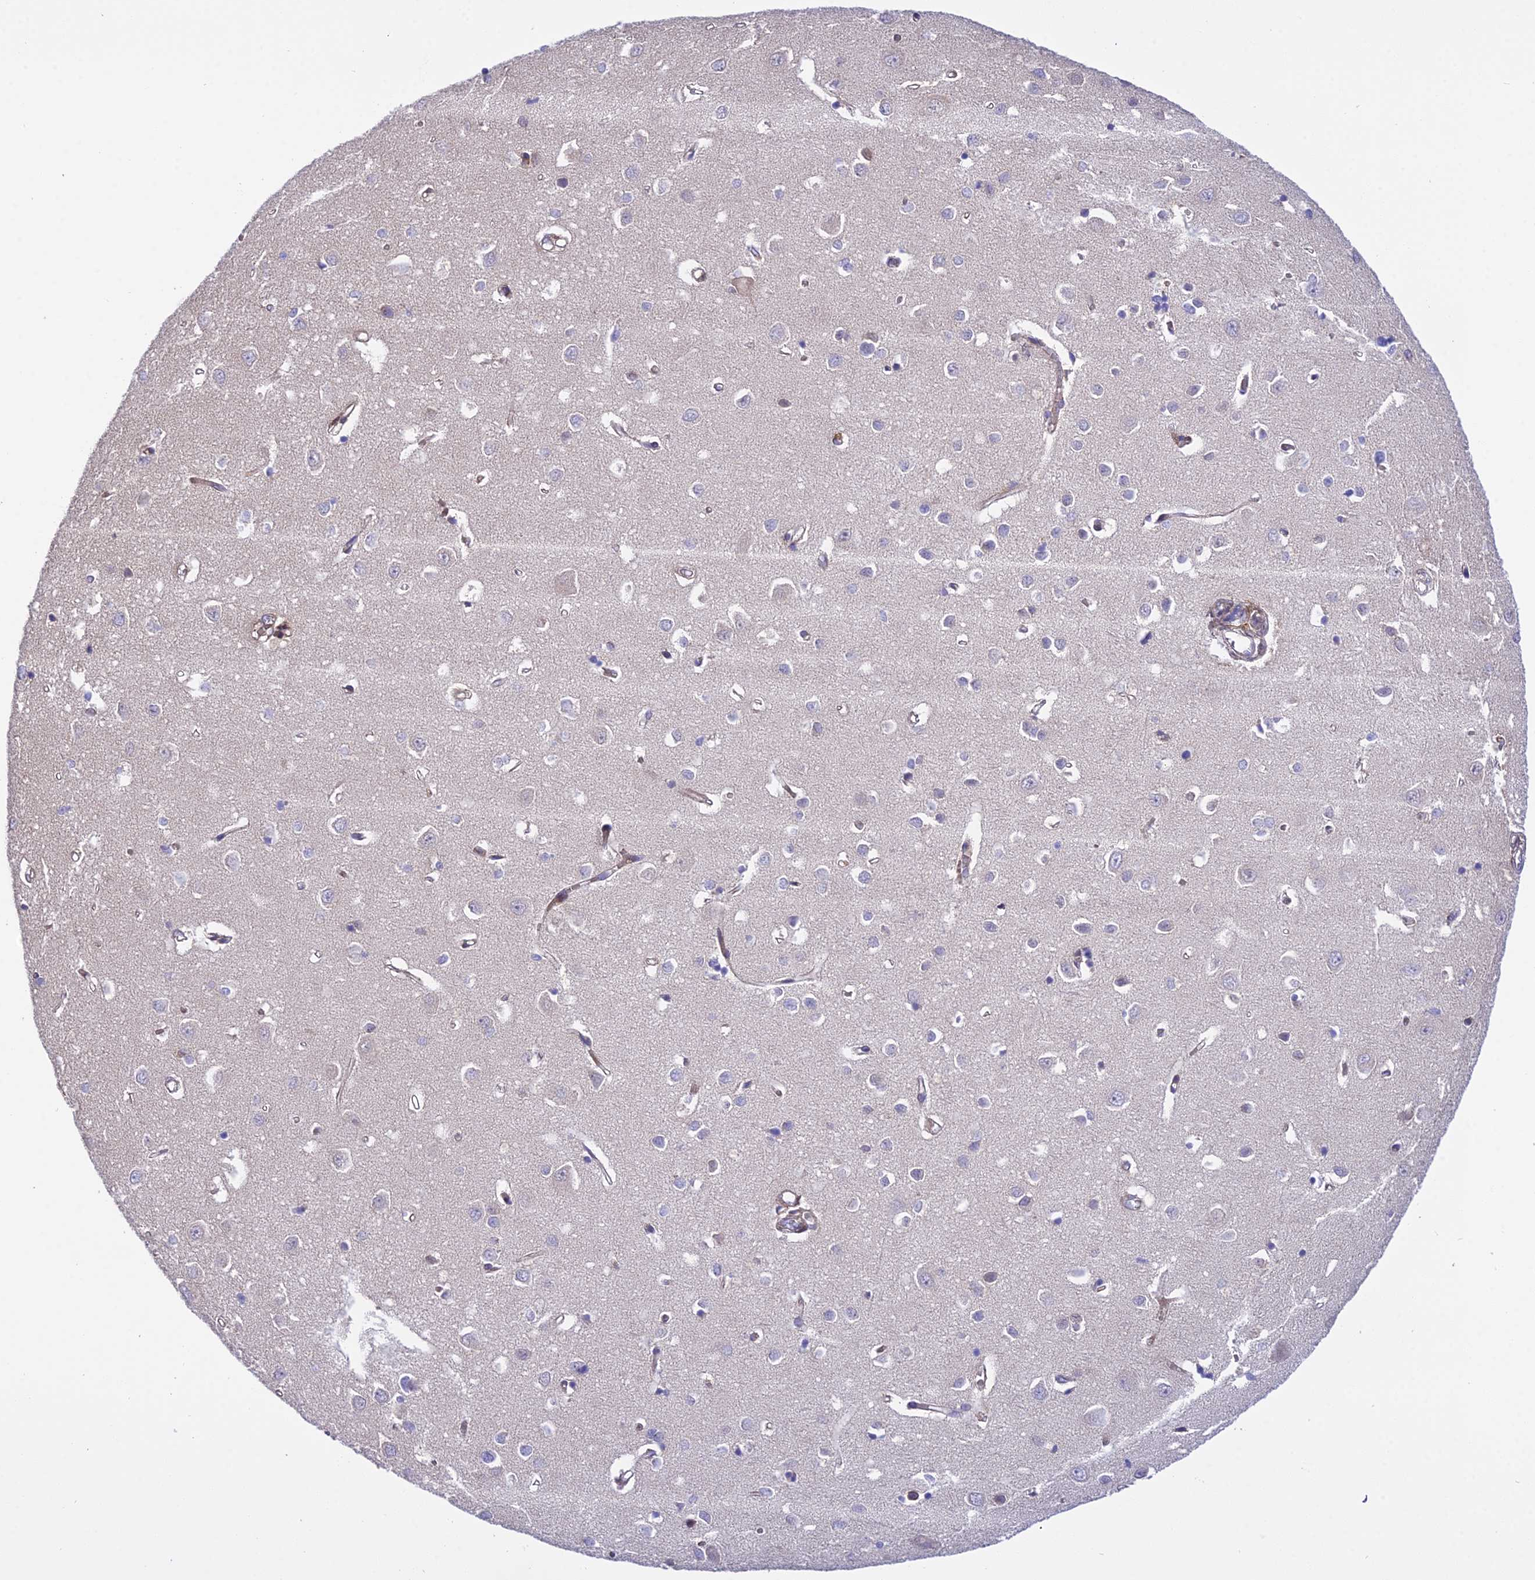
{"staining": {"intensity": "weak", "quantity": ">75%", "location": "cytoplasmic/membranous"}, "tissue": "cerebral cortex", "cell_type": "Endothelial cells", "image_type": "normal", "snomed": [{"axis": "morphology", "description": "Normal tissue, NOS"}, {"axis": "topography", "description": "Cerebral cortex"}], "caption": "Immunohistochemical staining of normal cerebral cortex displays >75% levels of weak cytoplasmic/membranous protein staining in about >75% of endothelial cells.", "gene": "TRIM43B", "patient": {"sex": "female", "age": 64}}